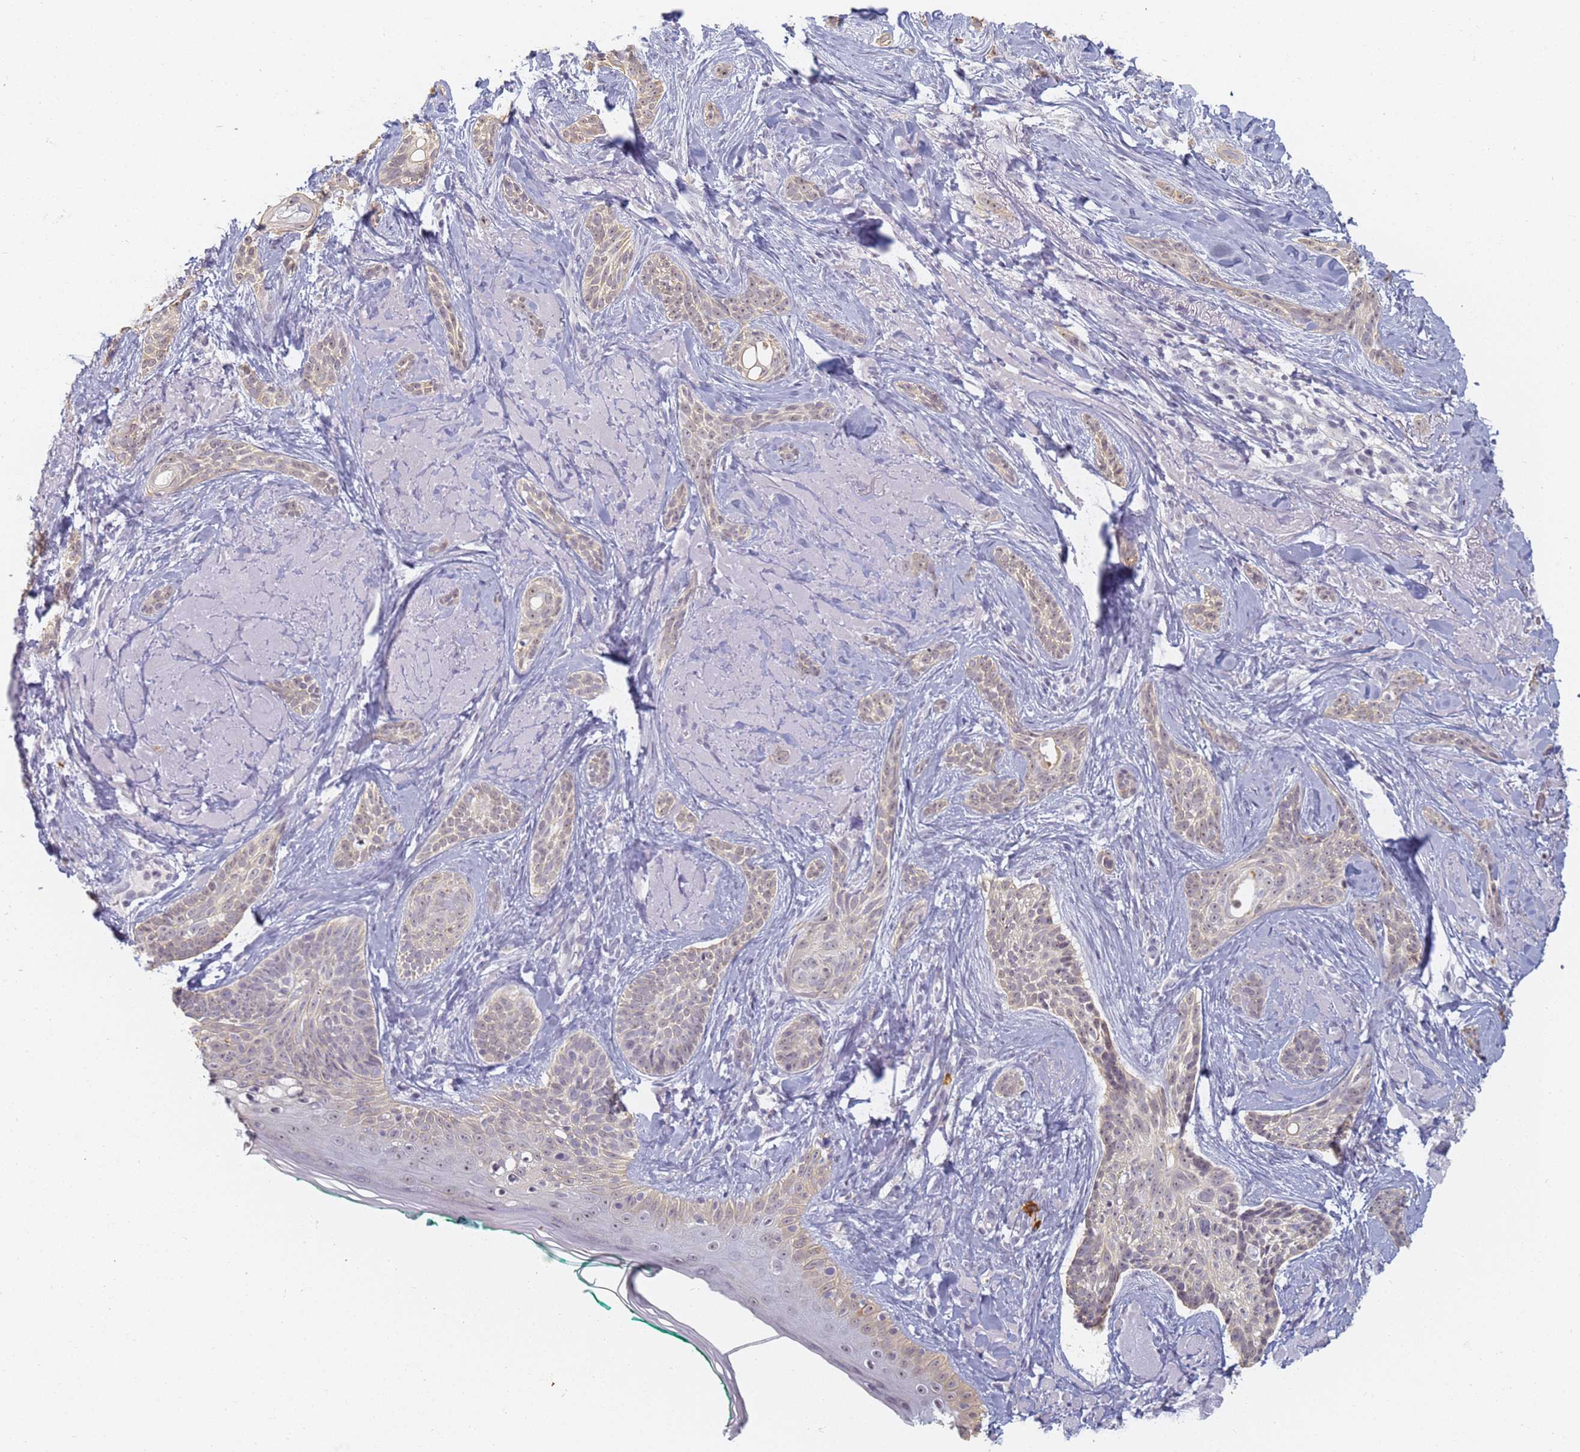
{"staining": {"intensity": "weak", "quantity": "<25%", "location": "cytoplasmic/membranous,nuclear"}, "tissue": "skin cancer", "cell_type": "Tumor cells", "image_type": "cancer", "snomed": [{"axis": "morphology", "description": "Basal cell carcinoma"}, {"axis": "topography", "description": "Skin"}], "caption": "A micrograph of human basal cell carcinoma (skin) is negative for staining in tumor cells. The staining is performed using DAB brown chromogen with nuclei counter-stained in using hematoxylin.", "gene": "SLC38A9", "patient": {"sex": "male", "age": 71}}